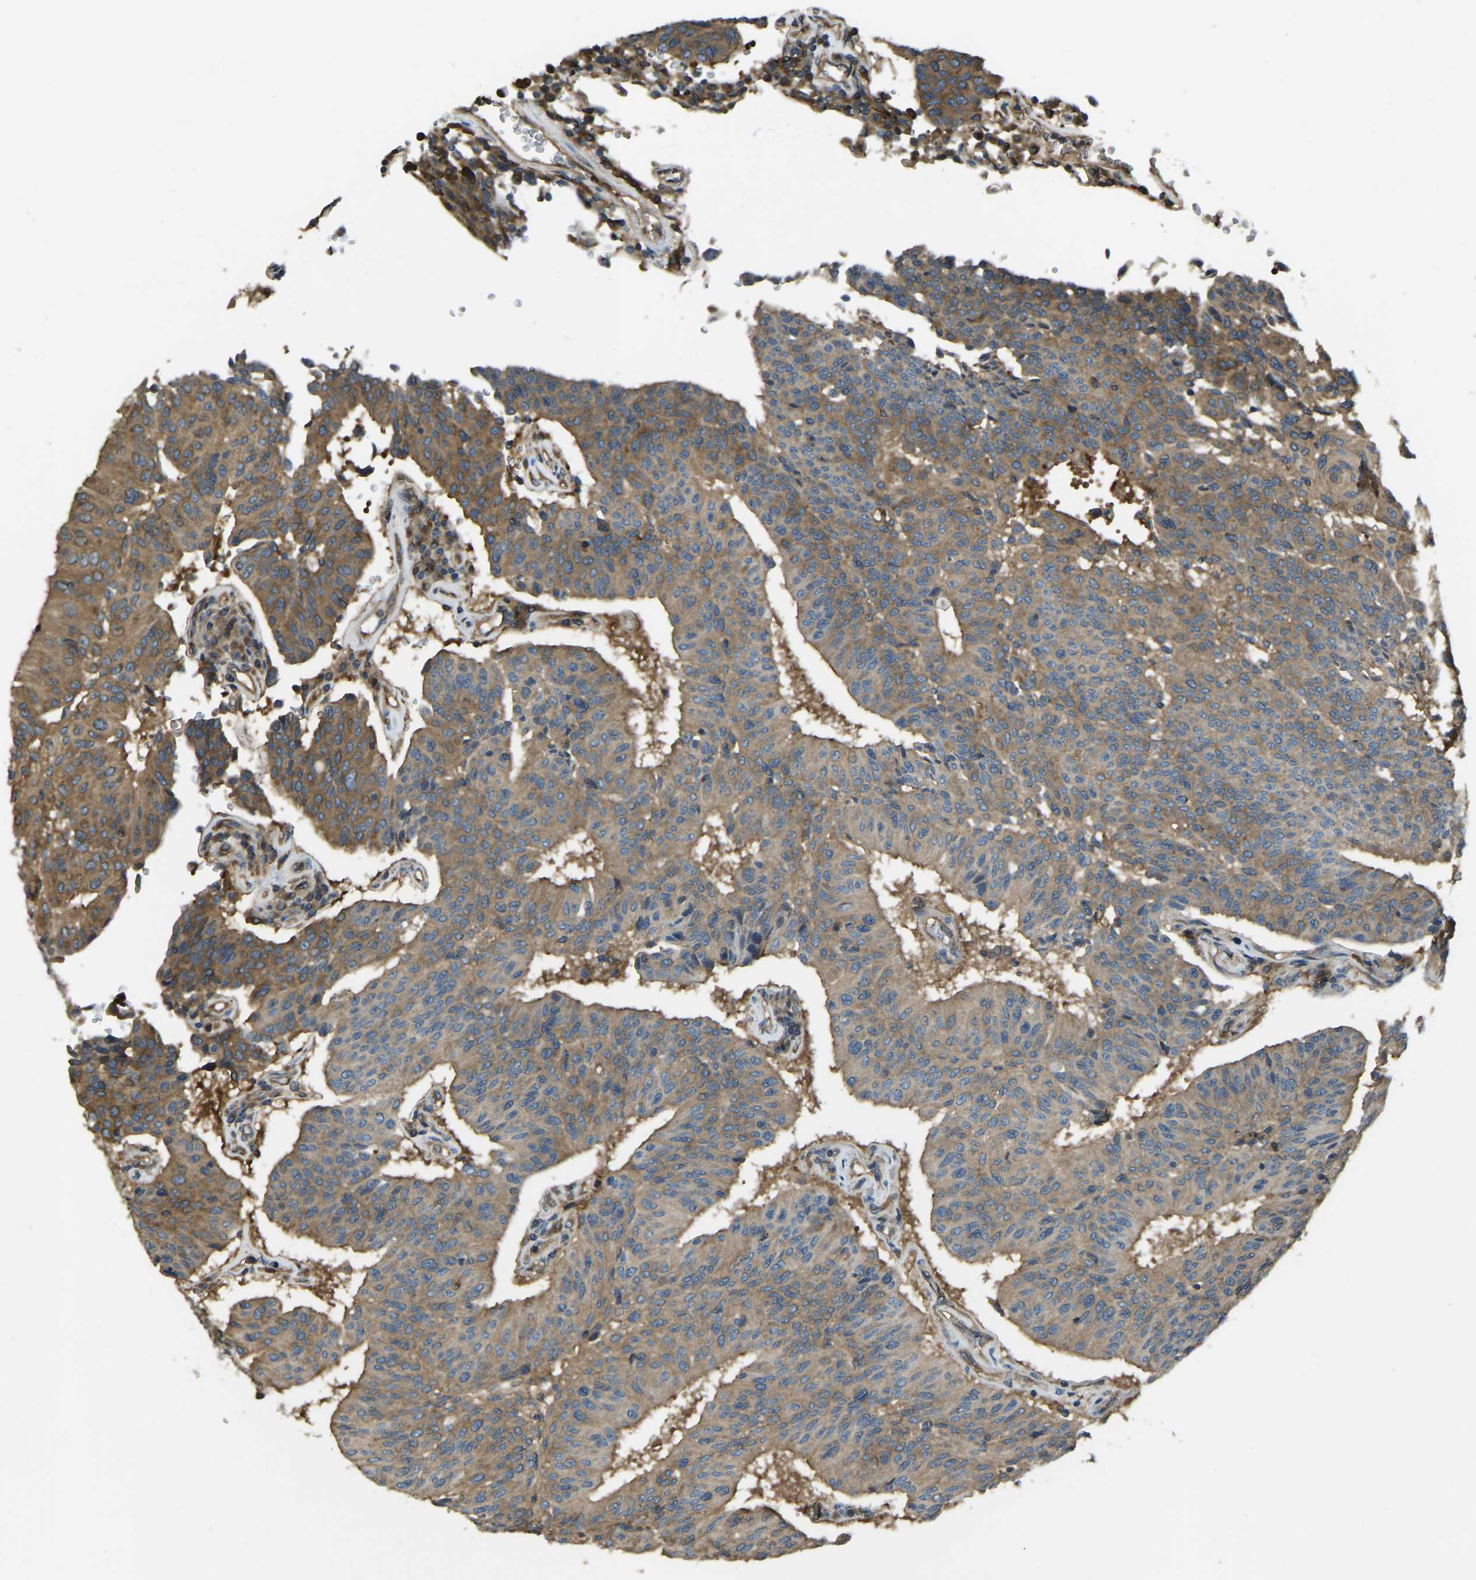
{"staining": {"intensity": "moderate", "quantity": ">75%", "location": "cytoplasmic/membranous"}, "tissue": "urothelial cancer", "cell_type": "Tumor cells", "image_type": "cancer", "snomed": [{"axis": "morphology", "description": "Urothelial carcinoma, High grade"}, {"axis": "topography", "description": "Urinary bladder"}], "caption": "Protein staining of urothelial cancer tissue shows moderate cytoplasmic/membranous expression in approximately >75% of tumor cells. The protein of interest is stained brown, and the nuclei are stained in blue (DAB IHC with brightfield microscopy, high magnification).", "gene": "AIMP1", "patient": {"sex": "male", "age": 66}}